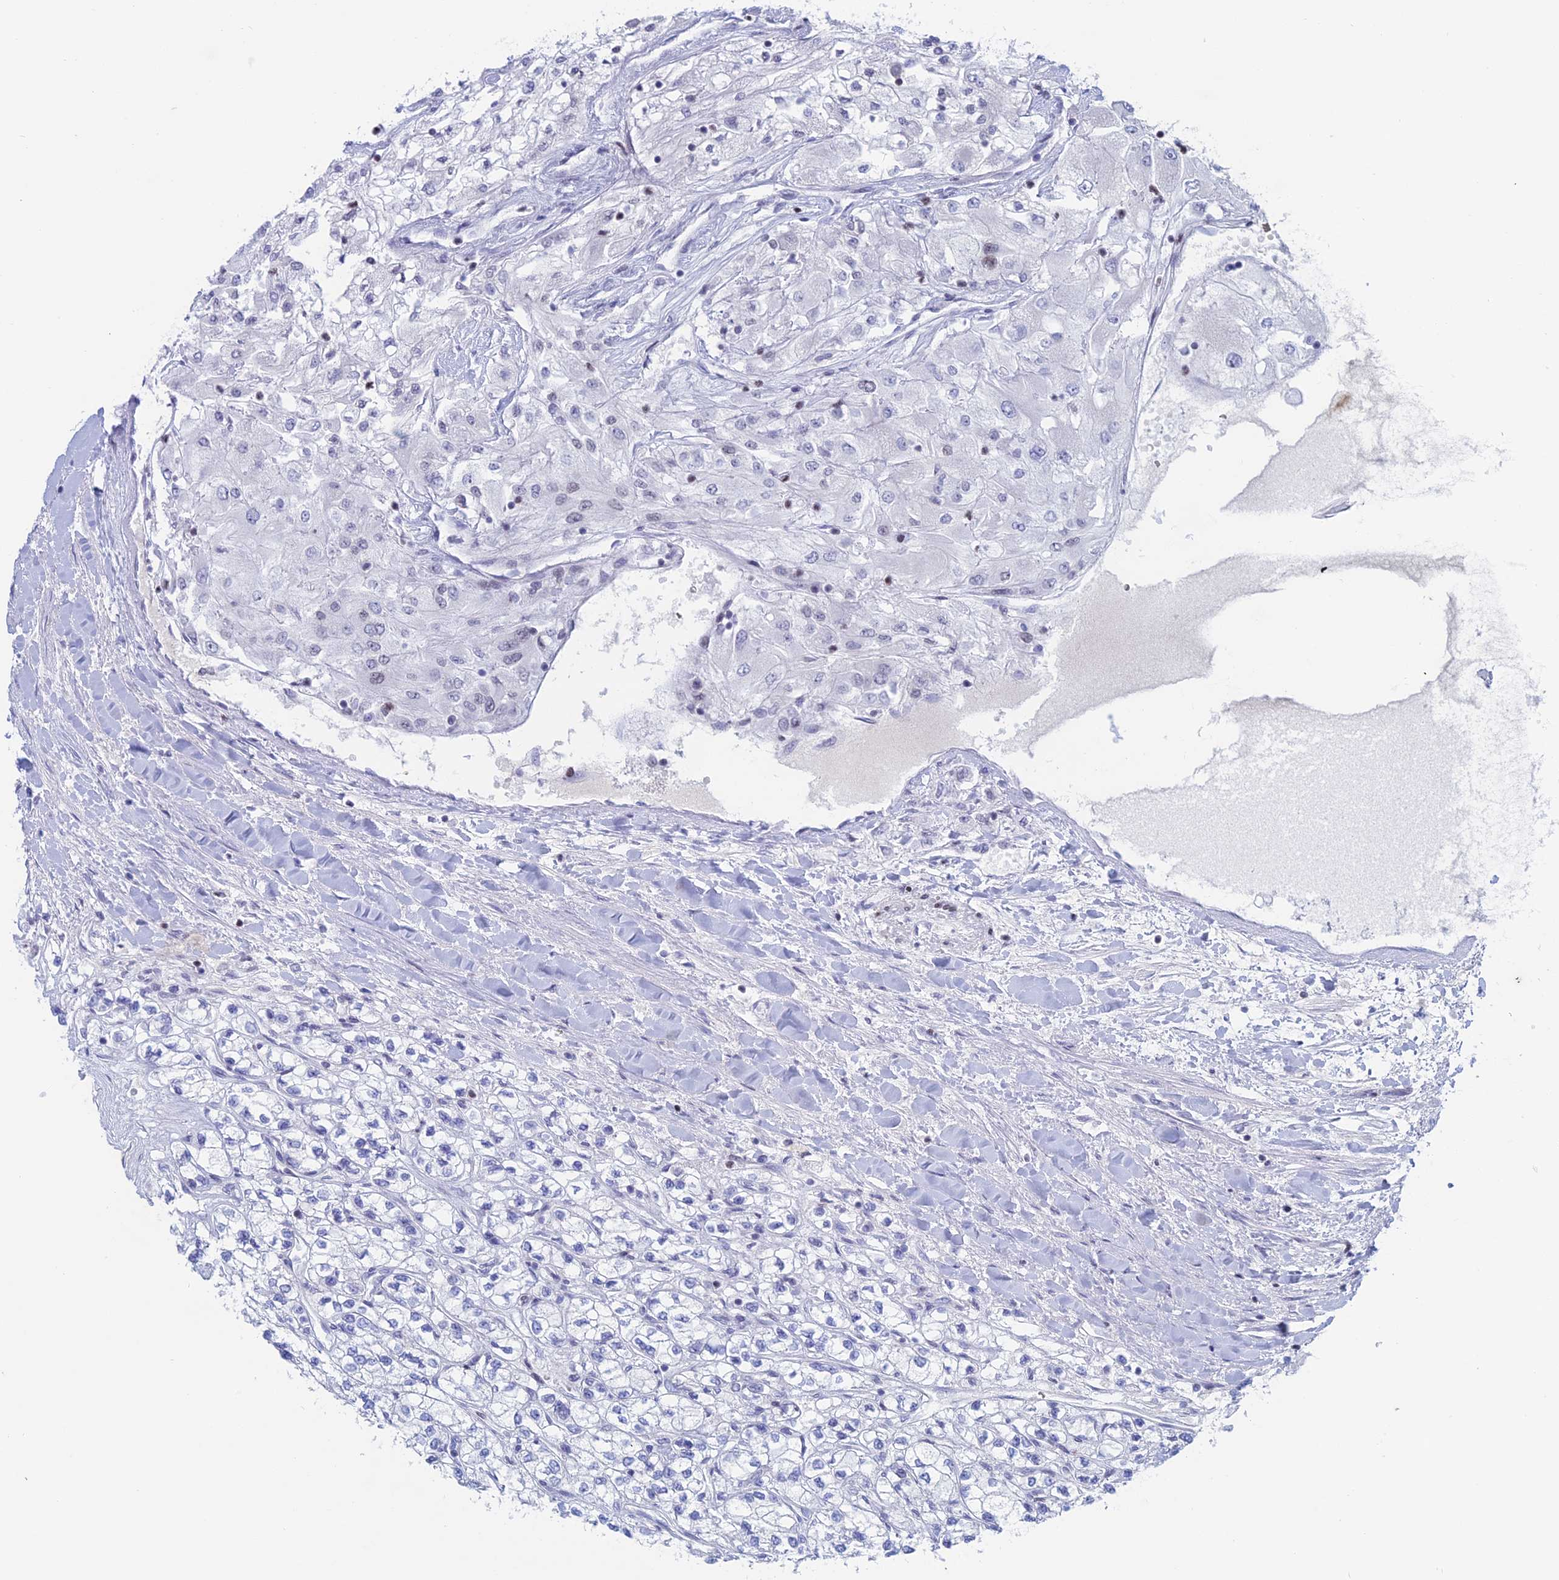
{"staining": {"intensity": "negative", "quantity": "none", "location": "none"}, "tissue": "renal cancer", "cell_type": "Tumor cells", "image_type": "cancer", "snomed": [{"axis": "morphology", "description": "Adenocarcinoma, NOS"}, {"axis": "topography", "description": "Kidney"}], "caption": "A photomicrograph of adenocarcinoma (renal) stained for a protein exhibits no brown staining in tumor cells.", "gene": "CERS6", "patient": {"sex": "male", "age": 80}}